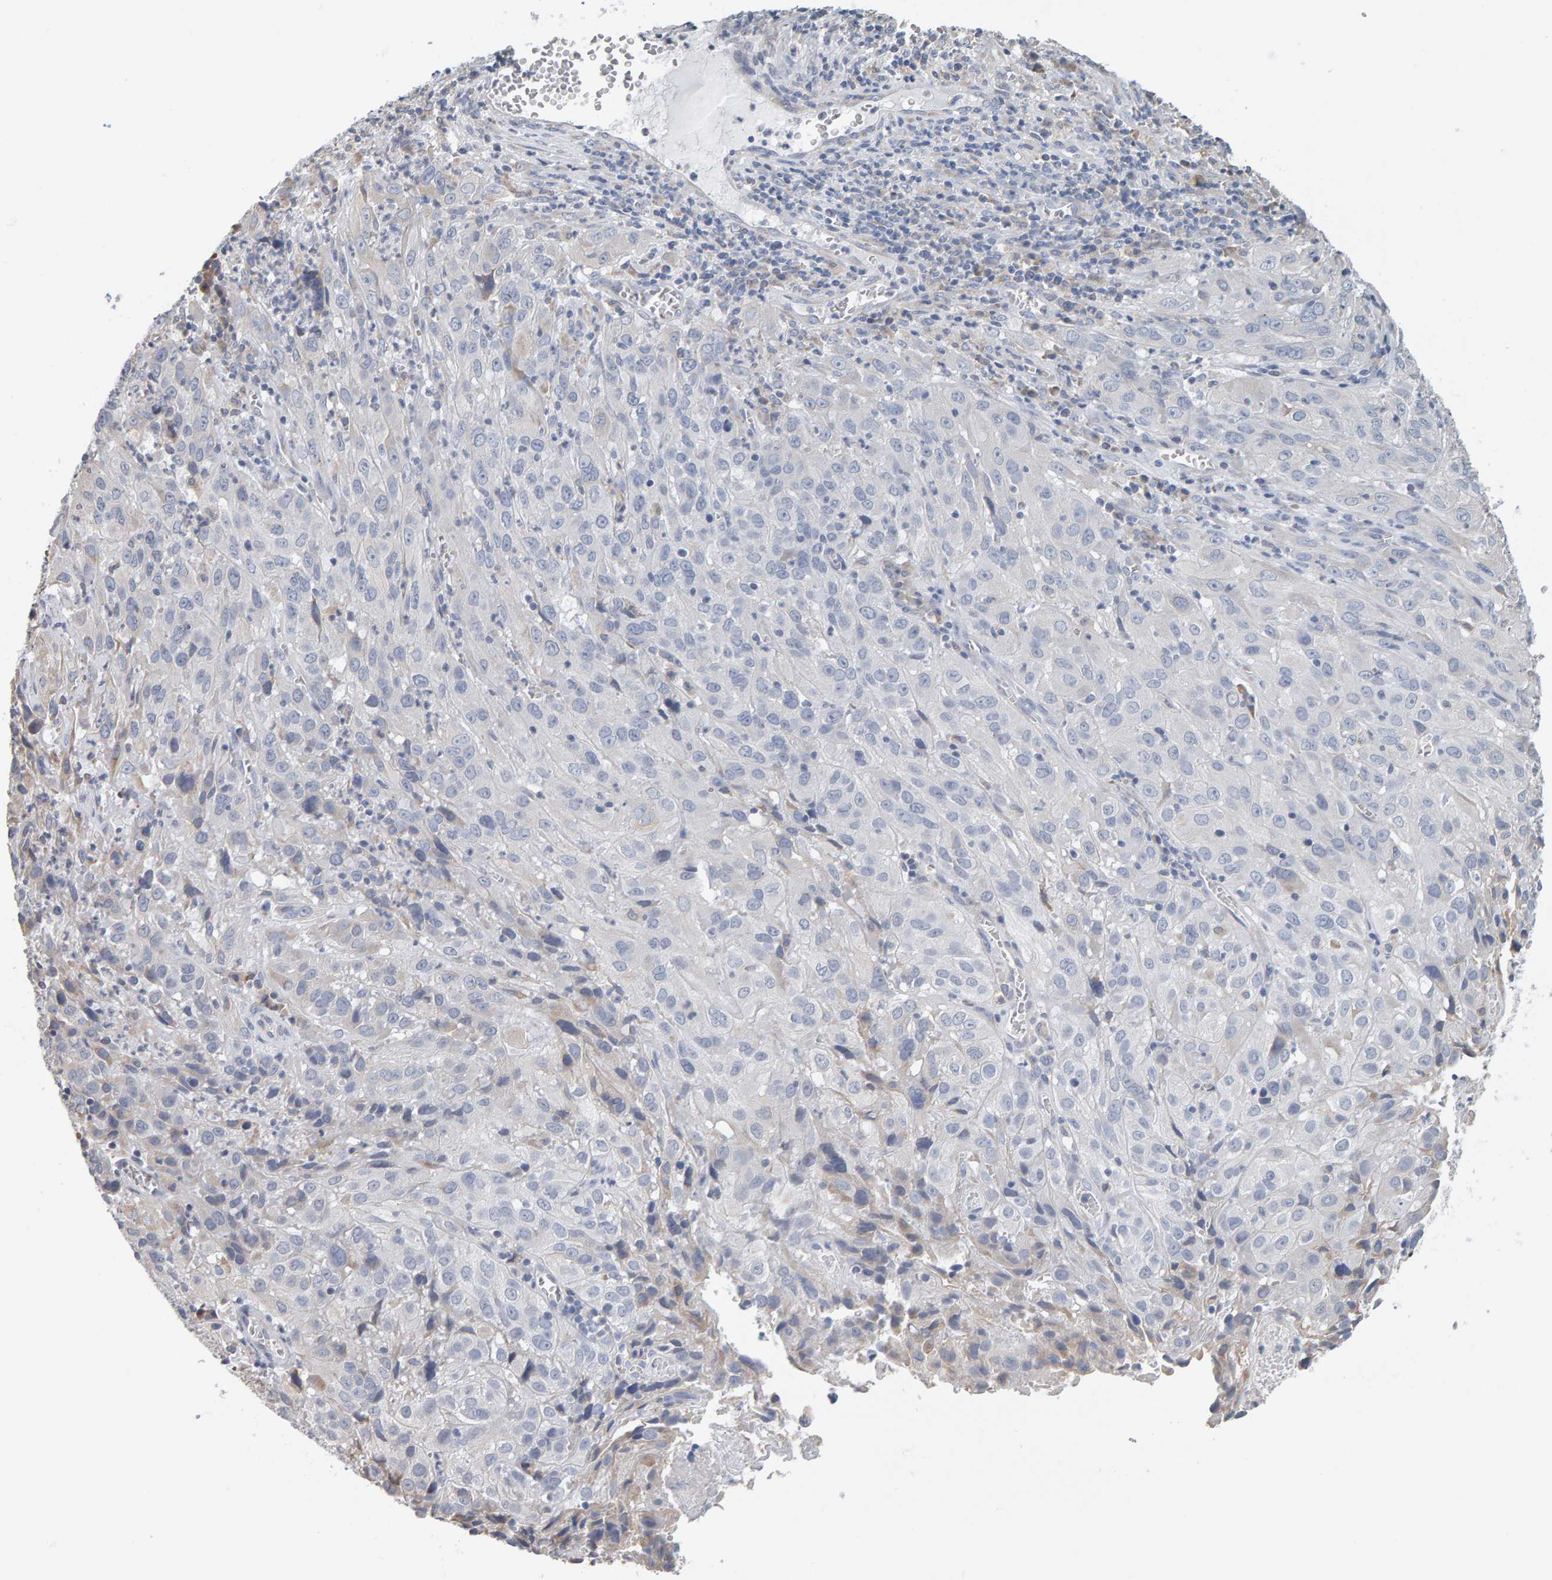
{"staining": {"intensity": "negative", "quantity": "none", "location": "none"}, "tissue": "cervical cancer", "cell_type": "Tumor cells", "image_type": "cancer", "snomed": [{"axis": "morphology", "description": "Squamous cell carcinoma, NOS"}, {"axis": "topography", "description": "Cervix"}], "caption": "The image reveals no significant positivity in tumor cells of cervical cancer (squamous cell carcinoma).", "gene": "ADHFE1", "patient": {"sex": "female", "age": 32}}